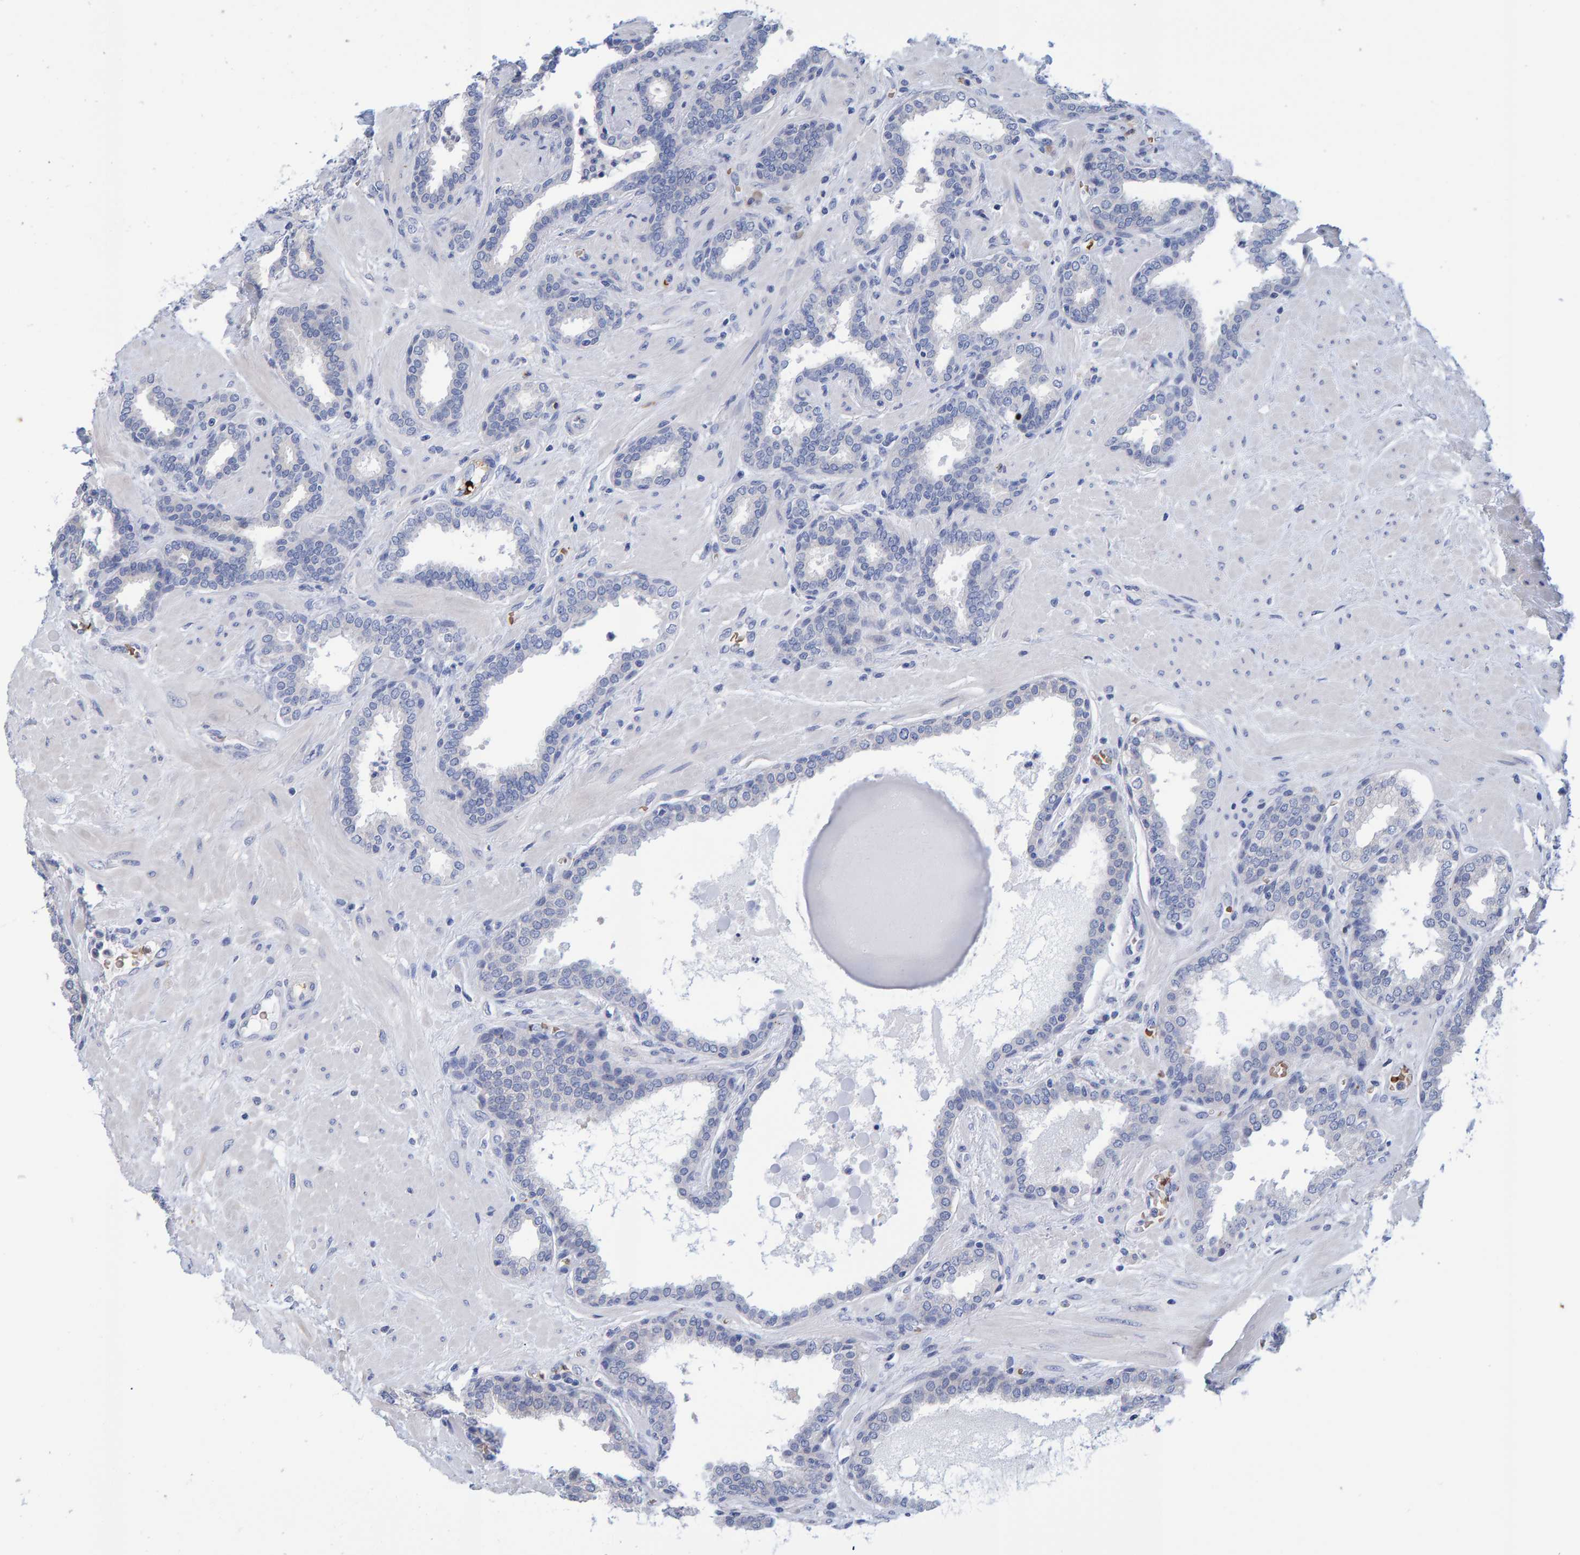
{"staining": {"intensity": "negative", "quantity": "none", "location": "none"}, "tissue": "prostate", "cell_type": "Glandular cells", "image_type": "normal", "snomed": [{"axis": "morphology", "description": "Normal tissue, NOS"}, {"axis": "topography", "description": "Prostate"}], "caption": "Immunohistochemistry photomicrograph of normal prostate stained for a protein (brown), which reveals no expression in glandular cells. (Brightfield microscopy of DAB (3,3'-diaminobenzidine) IHC at high magnification).", "gene": "VPS9D1", "patient": {"sex": "male", "age": 51}}